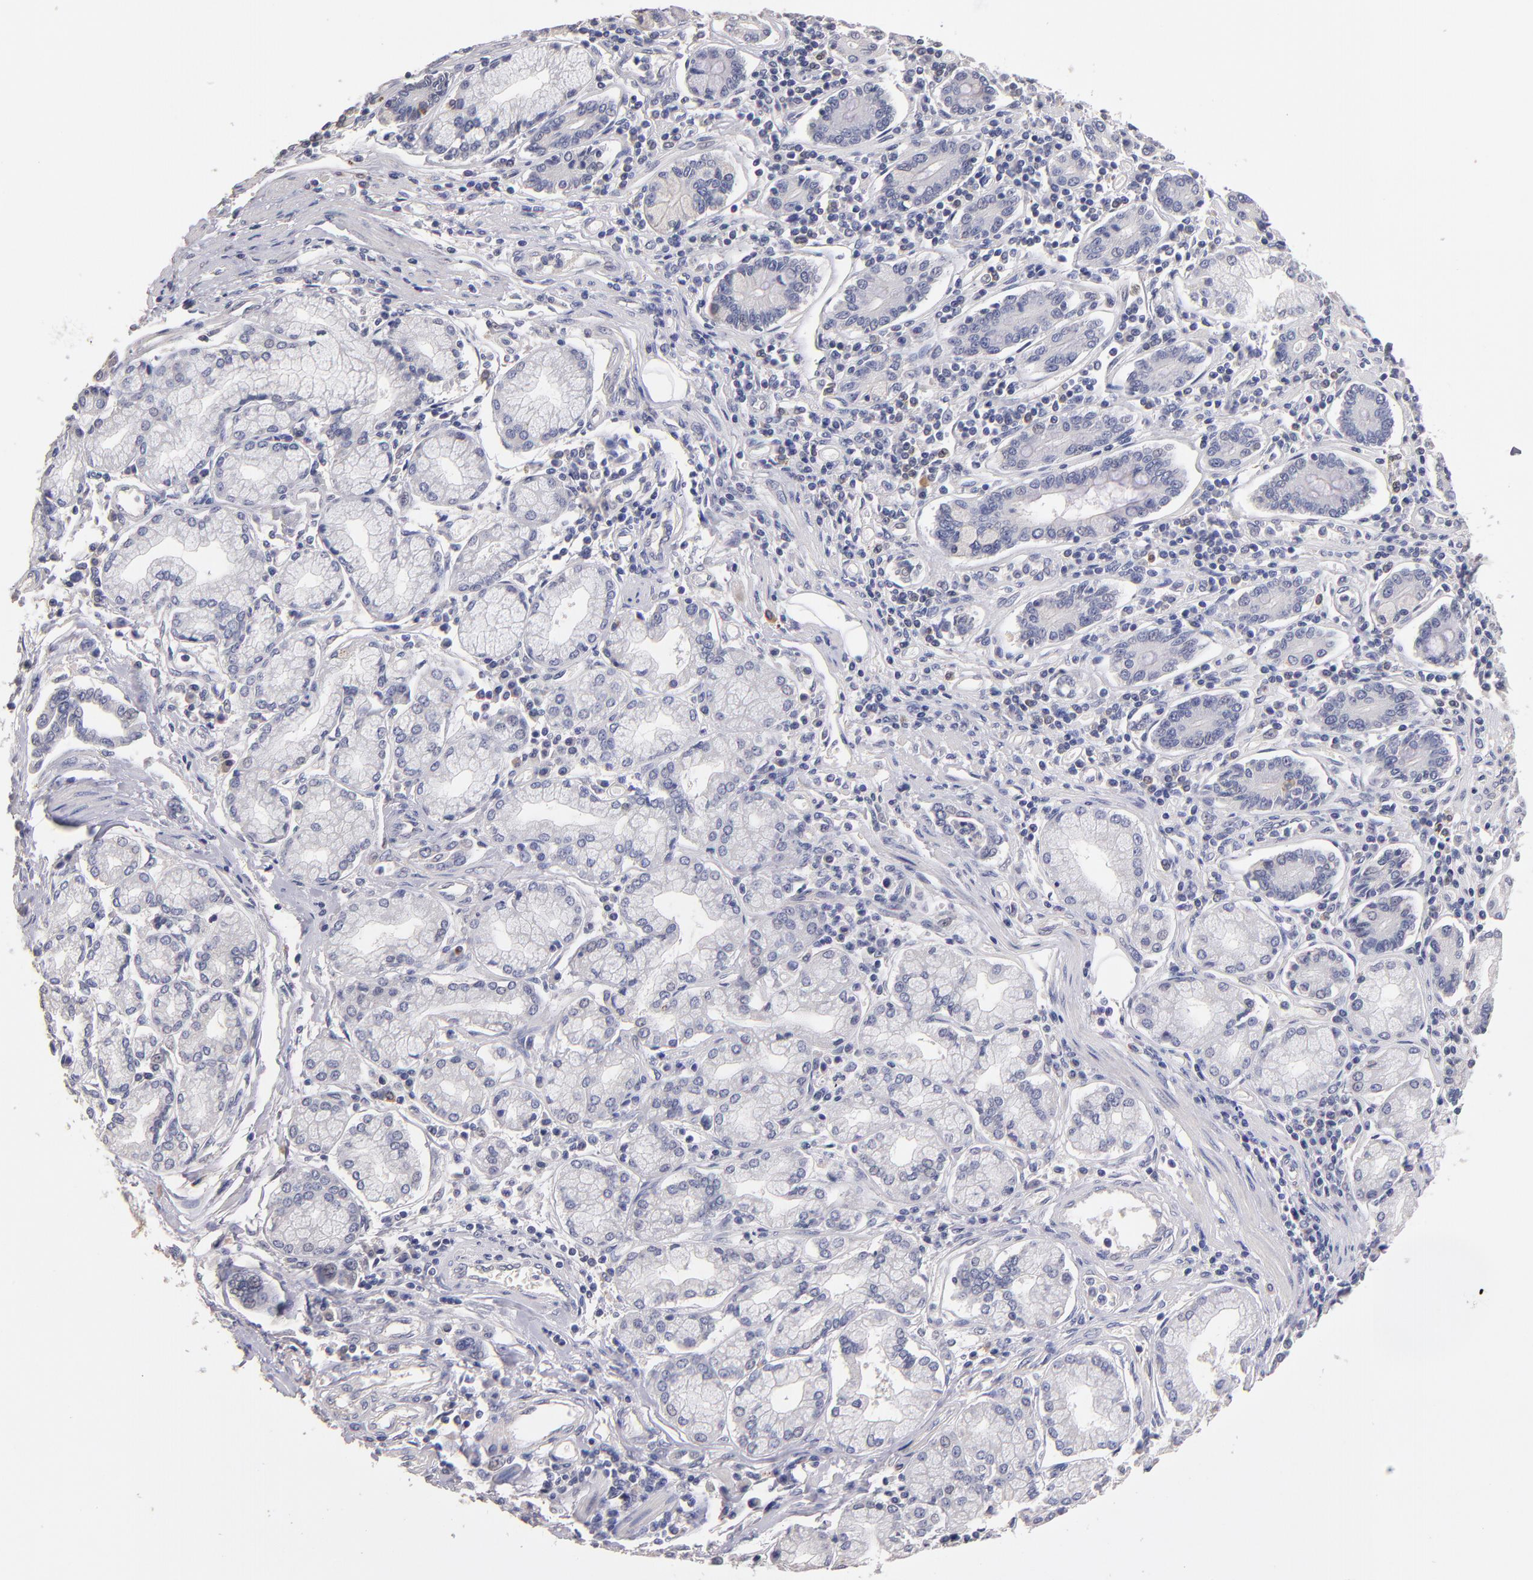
{"staining": {"intensity": "negative", "quantity": "none", "location": "none"}, "tissue": "pancreatic cancer", "cell_type": "Tumor cells", "image_type": "cancer", "snomed": [{"axis": "morphology", "description": "Adenocarcinoma, NOS"}, {"axis": "topography", "description": "Pancreas"}], "caption": "This is a photomicrograph of immunohistochemistry staining of pancreatic adenocarcinoma, which shows no expression in tumor cells. (DAB IHC, high magnification).", "gene": "MAGEE1", "patient": {"sex": "female", "age": 57}}